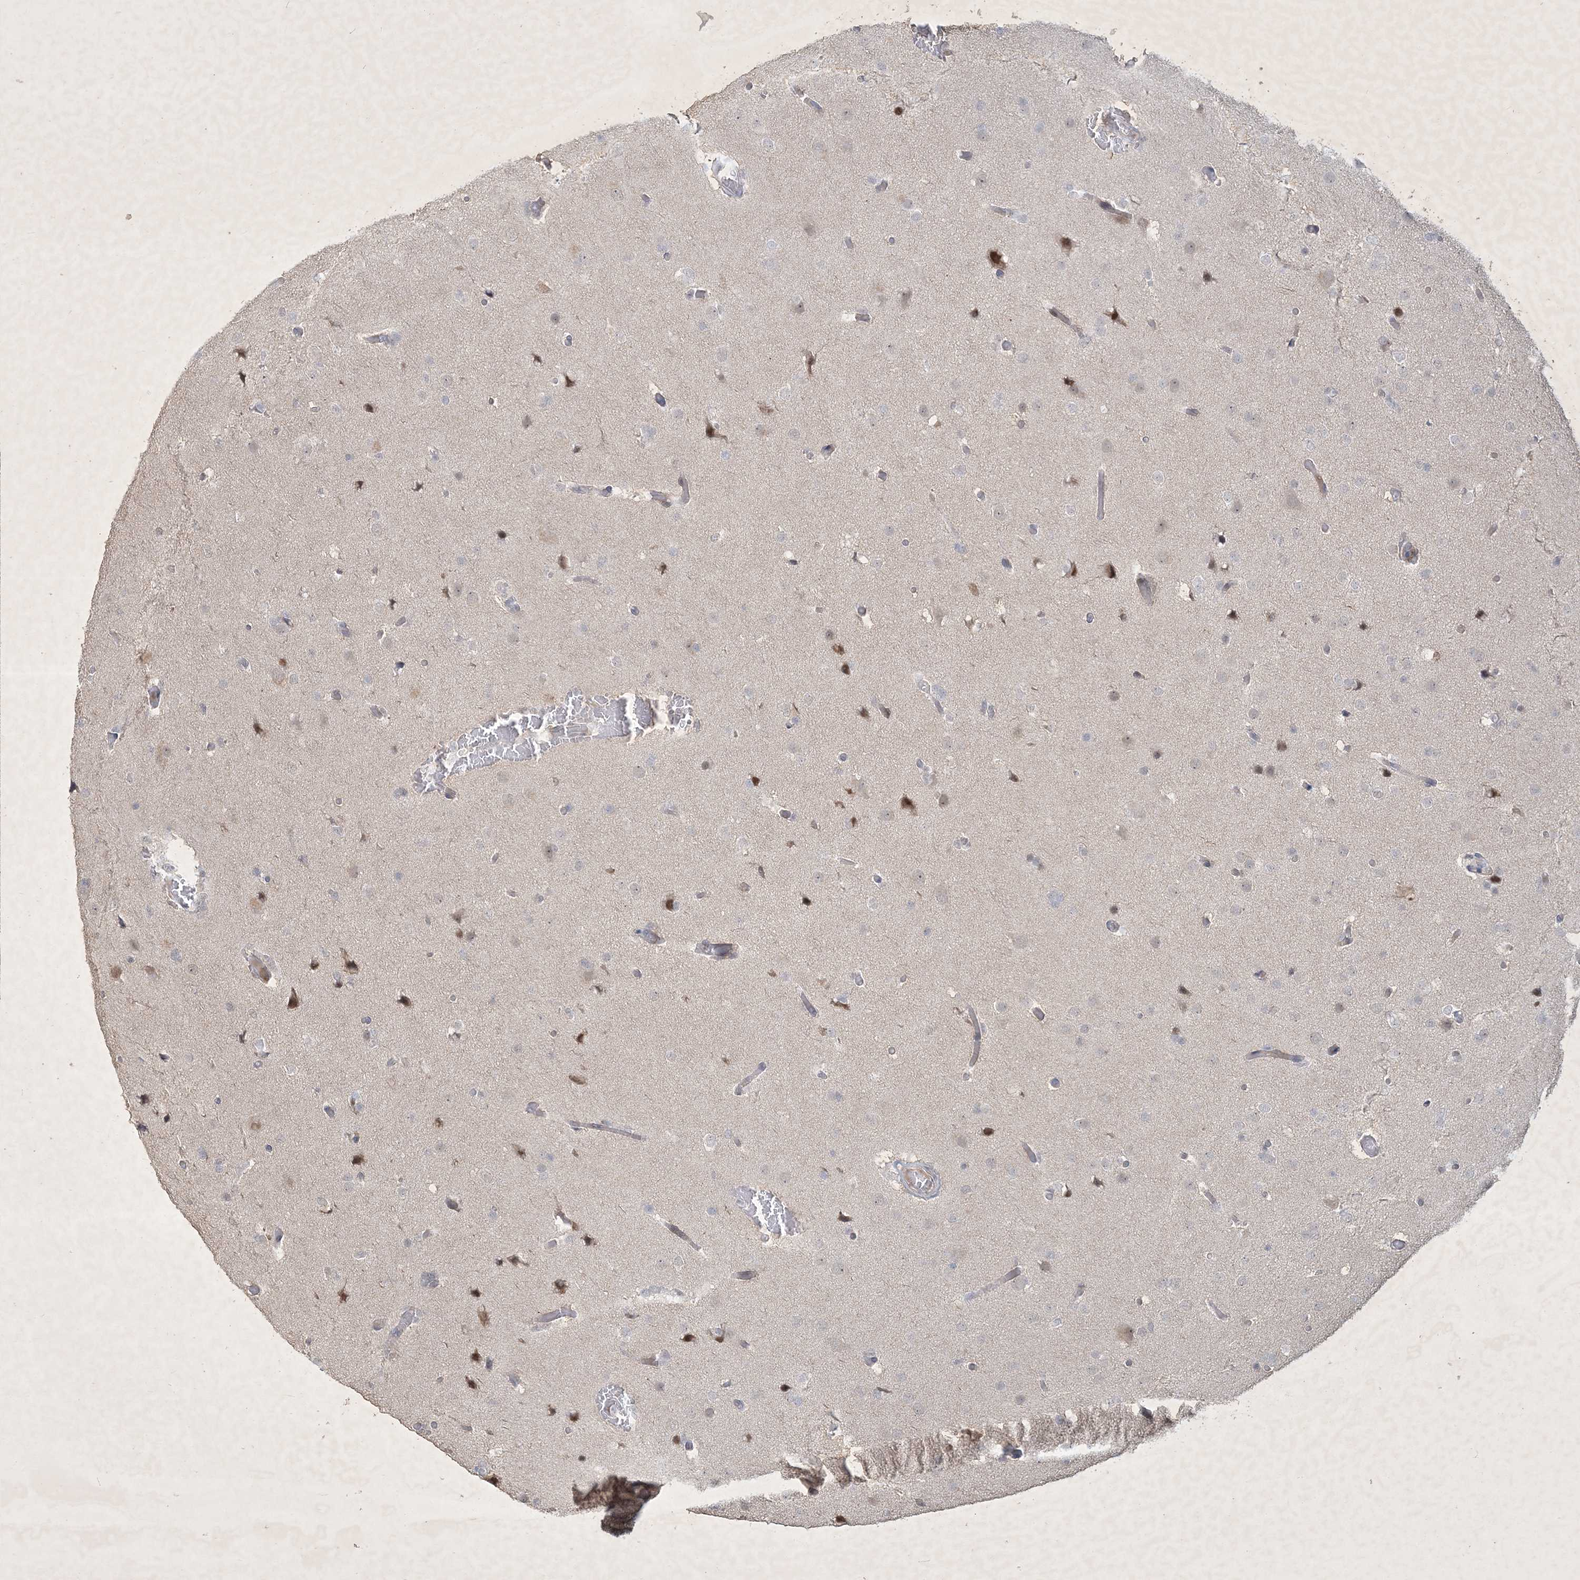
{"staining": {"intensity": "negative", "quantity": "none", "location": "none"}, "tissue": "glioma", "cell_type": "Tumor cells", "image_type": "cancer", "snomed": [{"axis": "morphology", "description": "Glioma, malignant, High grade"}, {"axis": "topography", "description": "Cerebral cortex"}], "caption": "A photomicrograph of human malignant glioma (high-grade) is negative for staining in tumor cells.", "gene": "ZBTB9", "patient": {"sex": "female", "age": 36}}